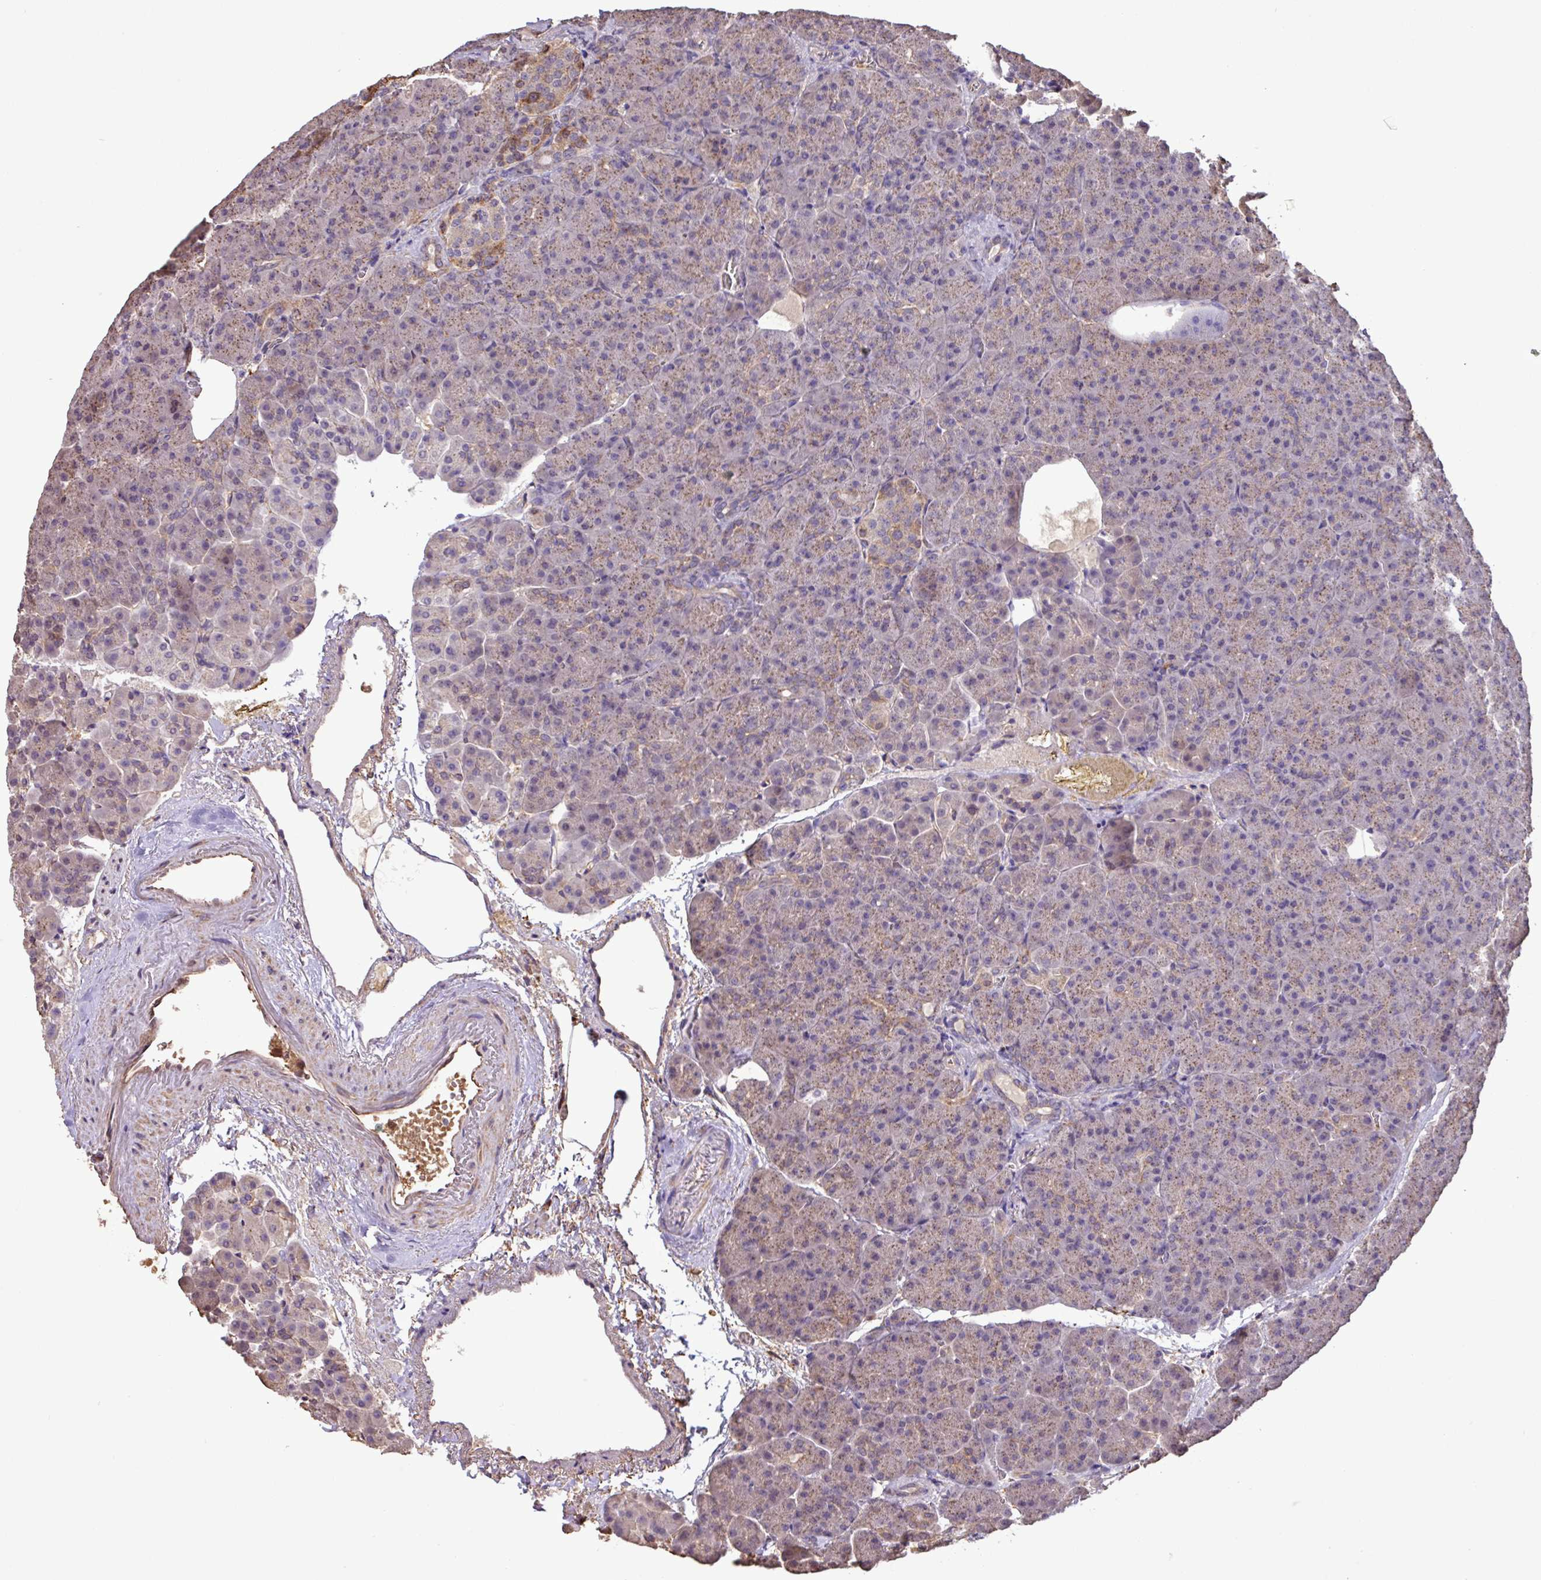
{"staining": {"intensity": "weak", "quantity": "25%-75%", "location": "cytoplasmic/membranous"}, "tissue": "pancreas", "cell_type": "Exocrine glandular cells", "image_type": "normal", "snomed": [{"axis": "morphology", "description": "Normal tissue, NOS"}, {"axis": "topography", "description": "Pancreas"}], "caption": "Protein analysis of normal pancreas demonstrates weak cytoplasmic/membranous positivity in about 25%-75% of exocrine glandular cells.", "gene": "CHST11", "patient": {"sex": "female", "age": 74}}